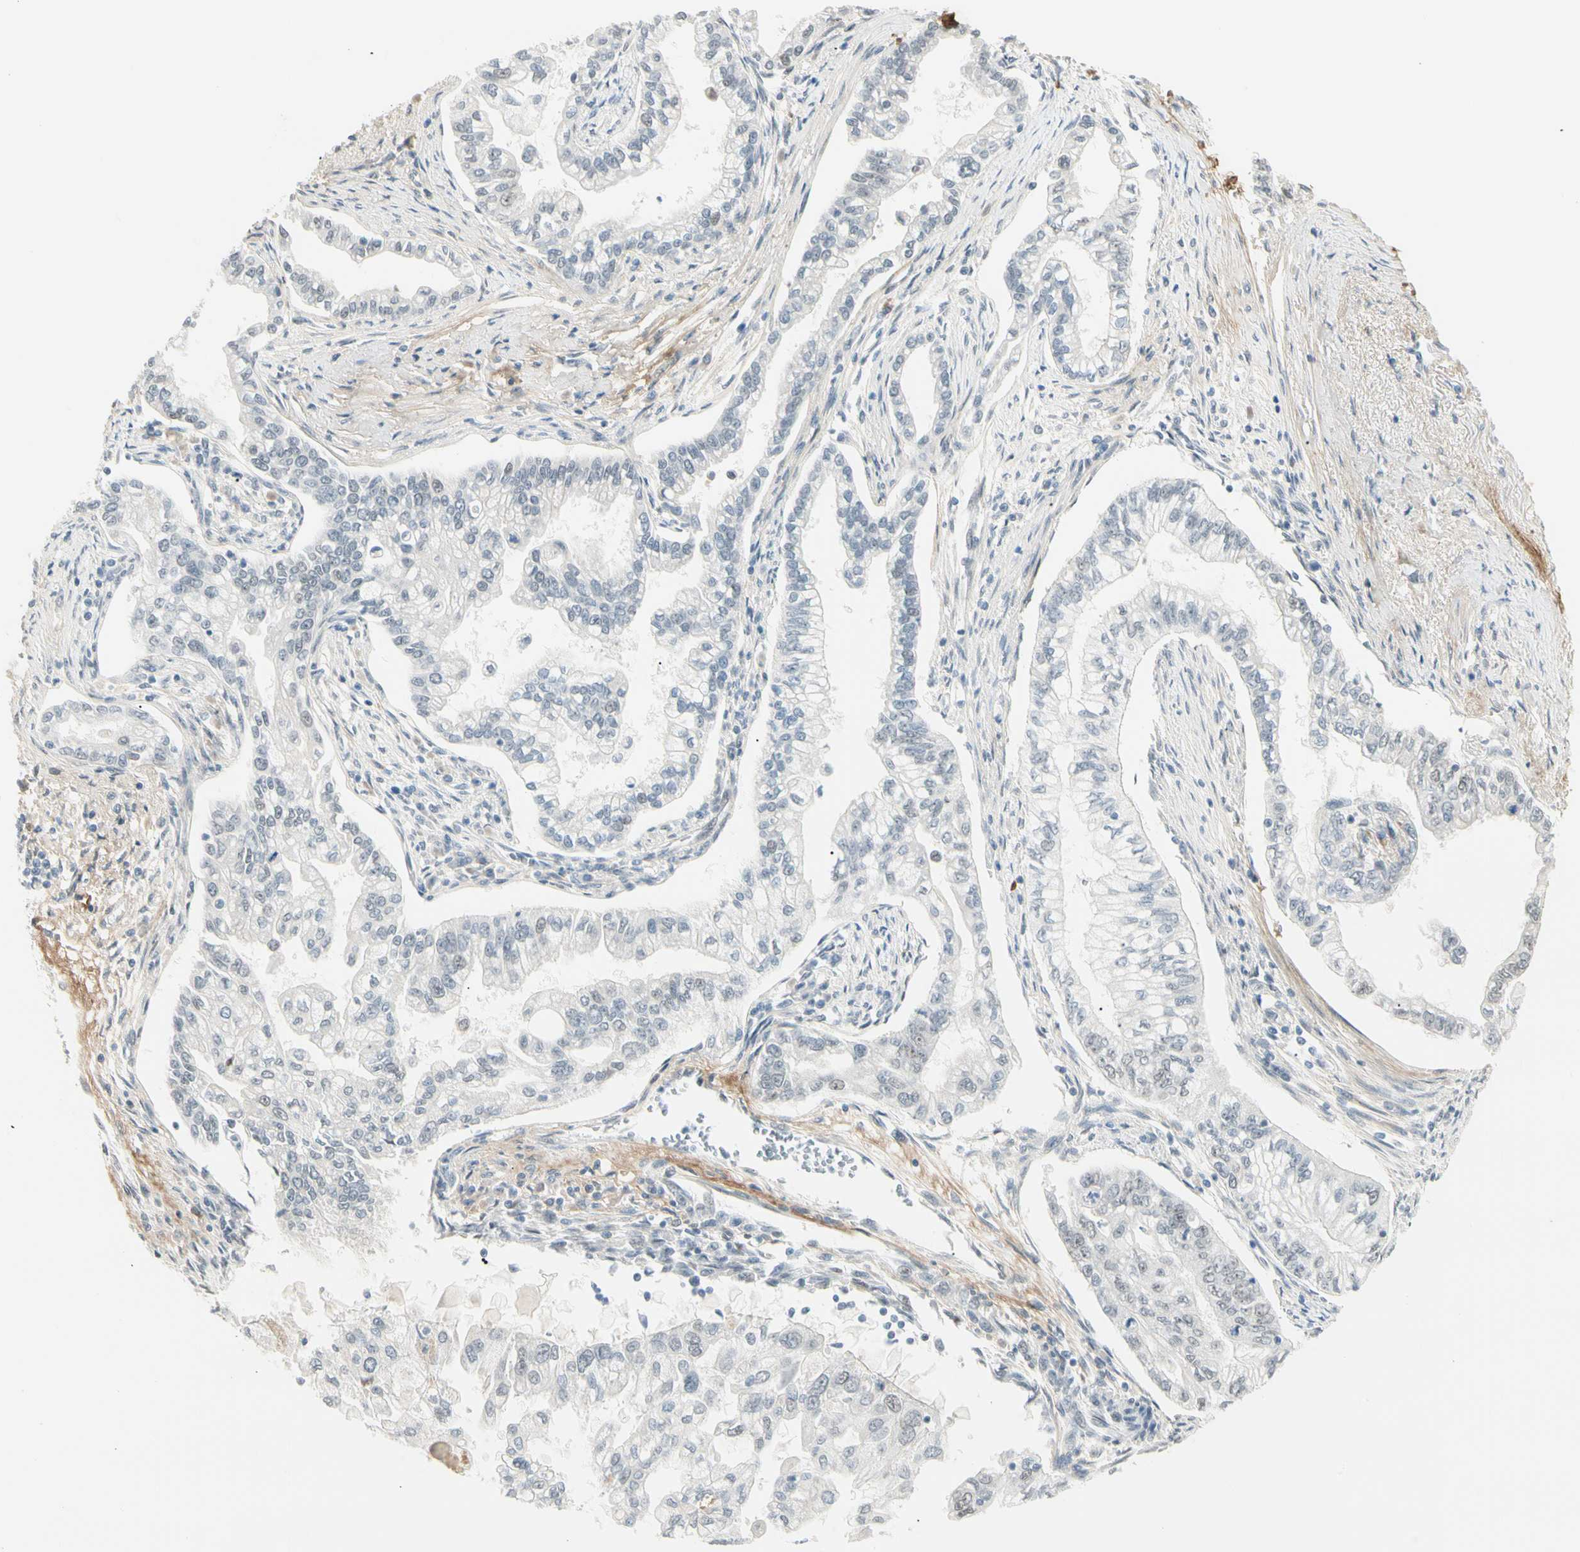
{"staining": {"intensity": "negative", "quantity": "none", "location": "none"}, "tissue": "pancreatic cancer", "cell_type": "Tumor cells", "image_type": "cancer", "snomed": [{"axis": "morphology", "description": "Normal tissue, NOS"}, {"axis": "topography", "description": "Pancreas"}], "caption": "A high-resolution image shows IHC staining of pancreatic cancer, which displays no significant positivity in tumor cells. (Stains: DAB (3,3'-diaminobenzidine) immunohistochemistry (IHC) with hematoxylin counter stain, Microscopy: brightfield microscopy at high magnification).", "gene": "ASPN", "patient": {"sex": "male", "age": 42}}